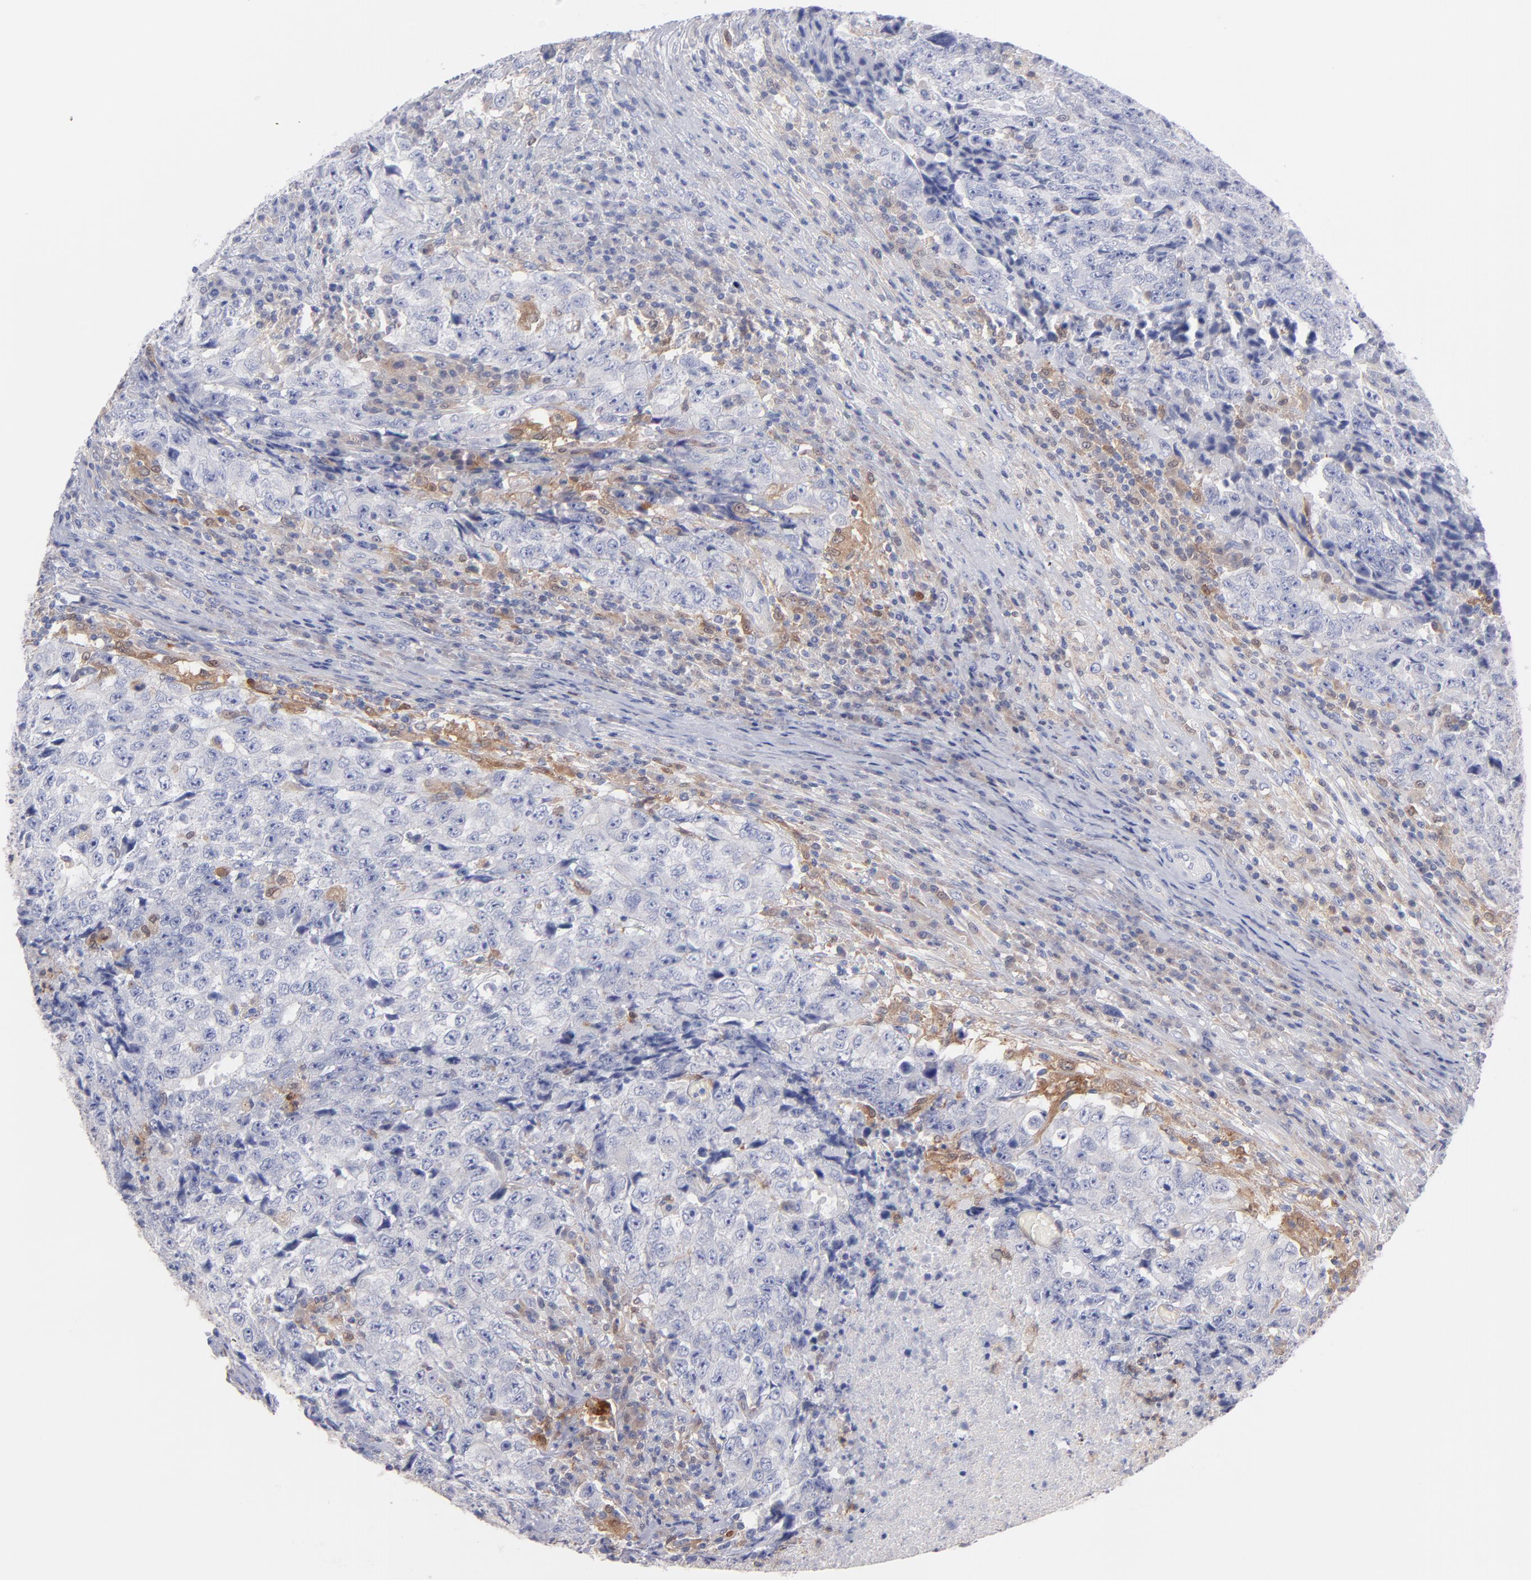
{"staining": {"intensity": "weak", "quantity": "25%-75%", "location": "cytoplasmic/membranous"}, "tissue": "testis cancer", "cell_type": "Tumor cells", "image_type": "cancer", "snomed": [{"axis": "morphology", "description": "Necrosis, NOS"}, {"axis": "morphology", "description": "Carcinoma, Embryonal, NOS"}, {"axis": "topography", "description": "Testis"}], "caption": "The histopathology image demonstrates staining of testis cancer (embryonal carcinoma), revealing weak cytoplasmic/membranous protein expression (brown color) within tumor cells.", "gene": "BID", "patient": {"sex": "male", "age": 19}}